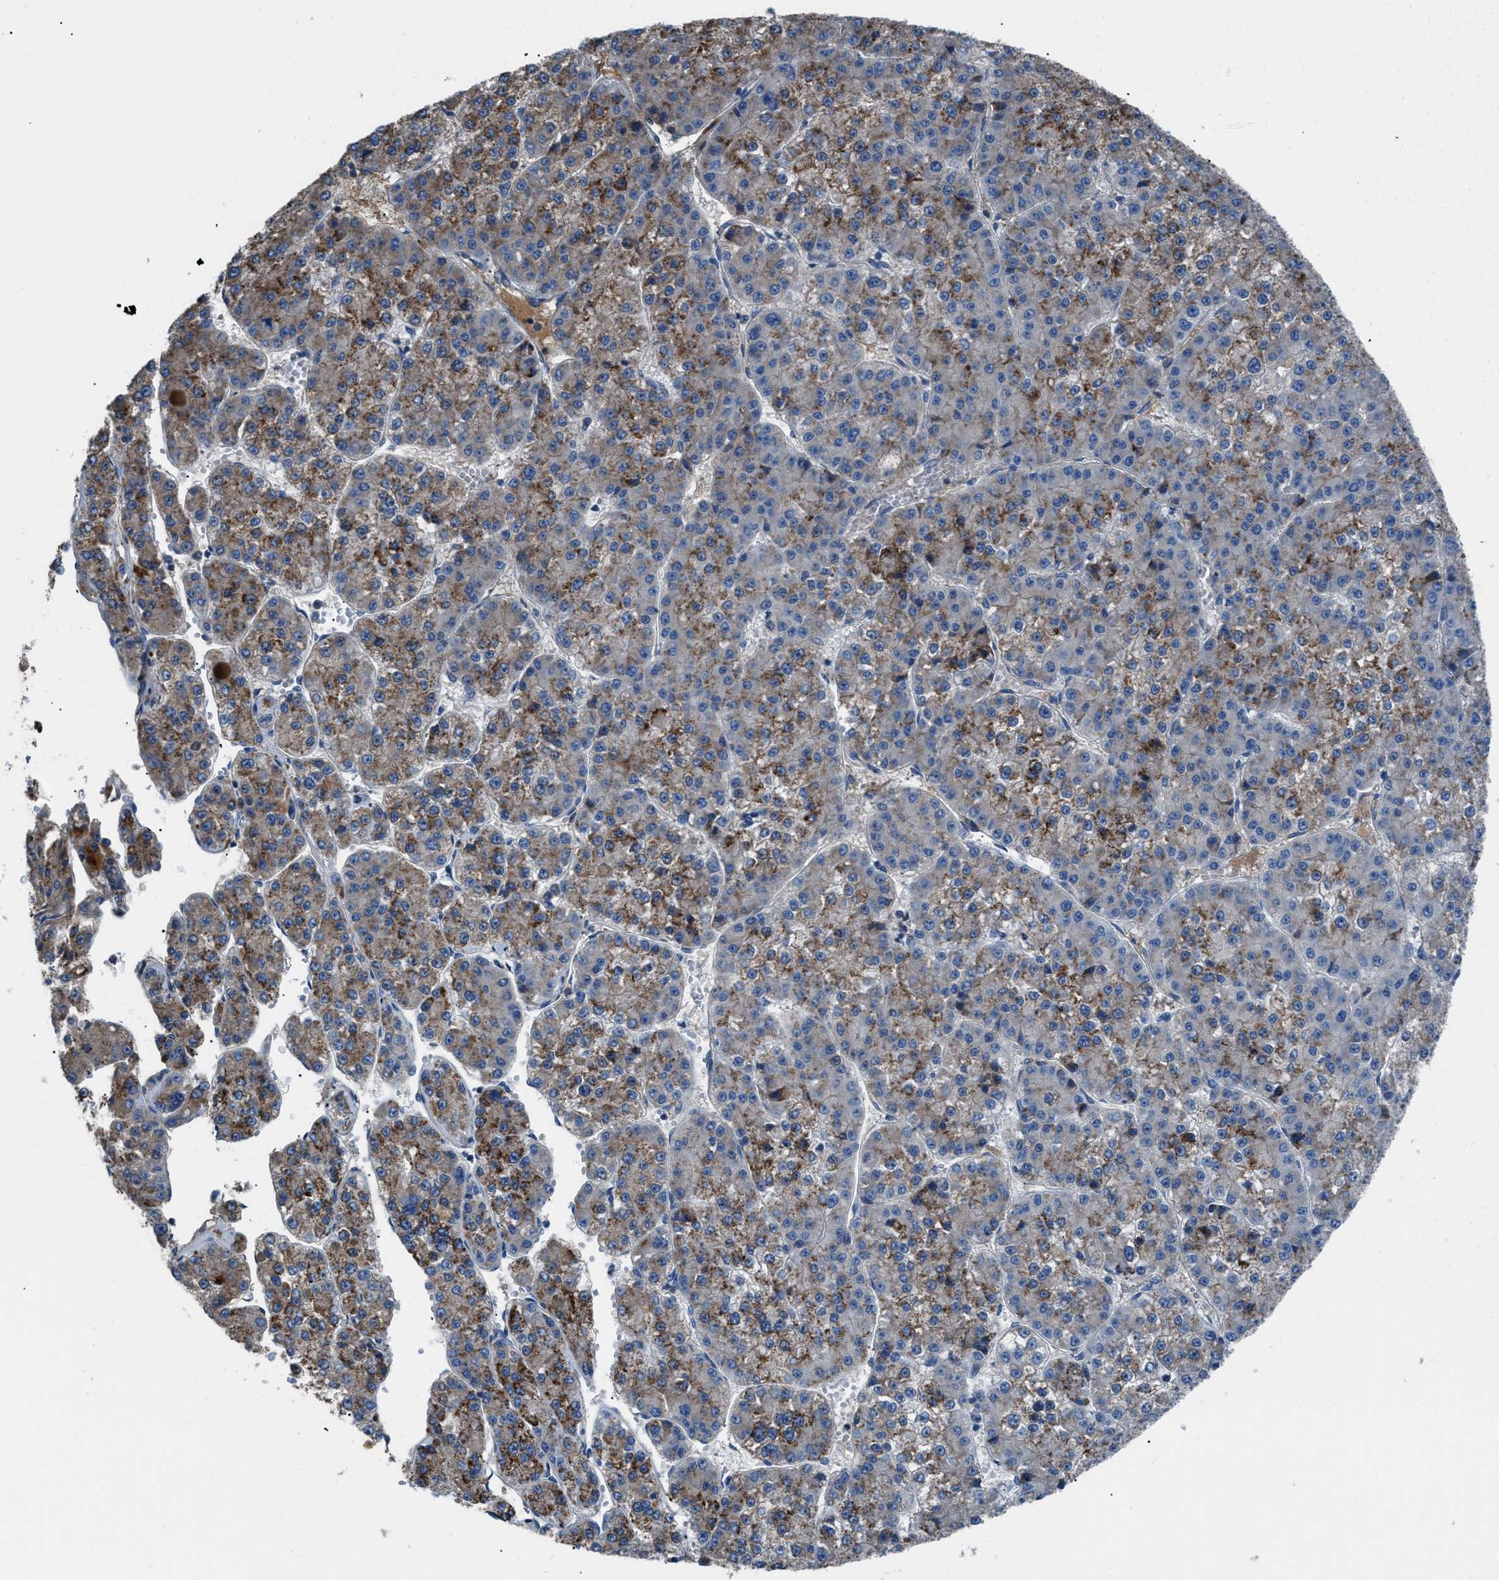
{"staining": {"intensity": "moderate", "quantity": "25%-75%", "location": "cytoplasmic/membranous"}, "tissue": "liver cancer", "cell_type": "Tumor cells", "image_type": "cancer", "snomed": [{"axis": "morphology", "description": "Carcinoma, Hepatocellular, NOS"}, {"axis": "topography", "description": "Liver"}], "caption": "Approximately 25%-75% of tumor cells in liver cancer (hepatocellular carcinoma) reveal moderate cytoplasmic/membranous protein positivity as visualized by brown immunohistochemical staining.", "gene": "SGCZ", "patient": {"sex": "female", "age": 73}}